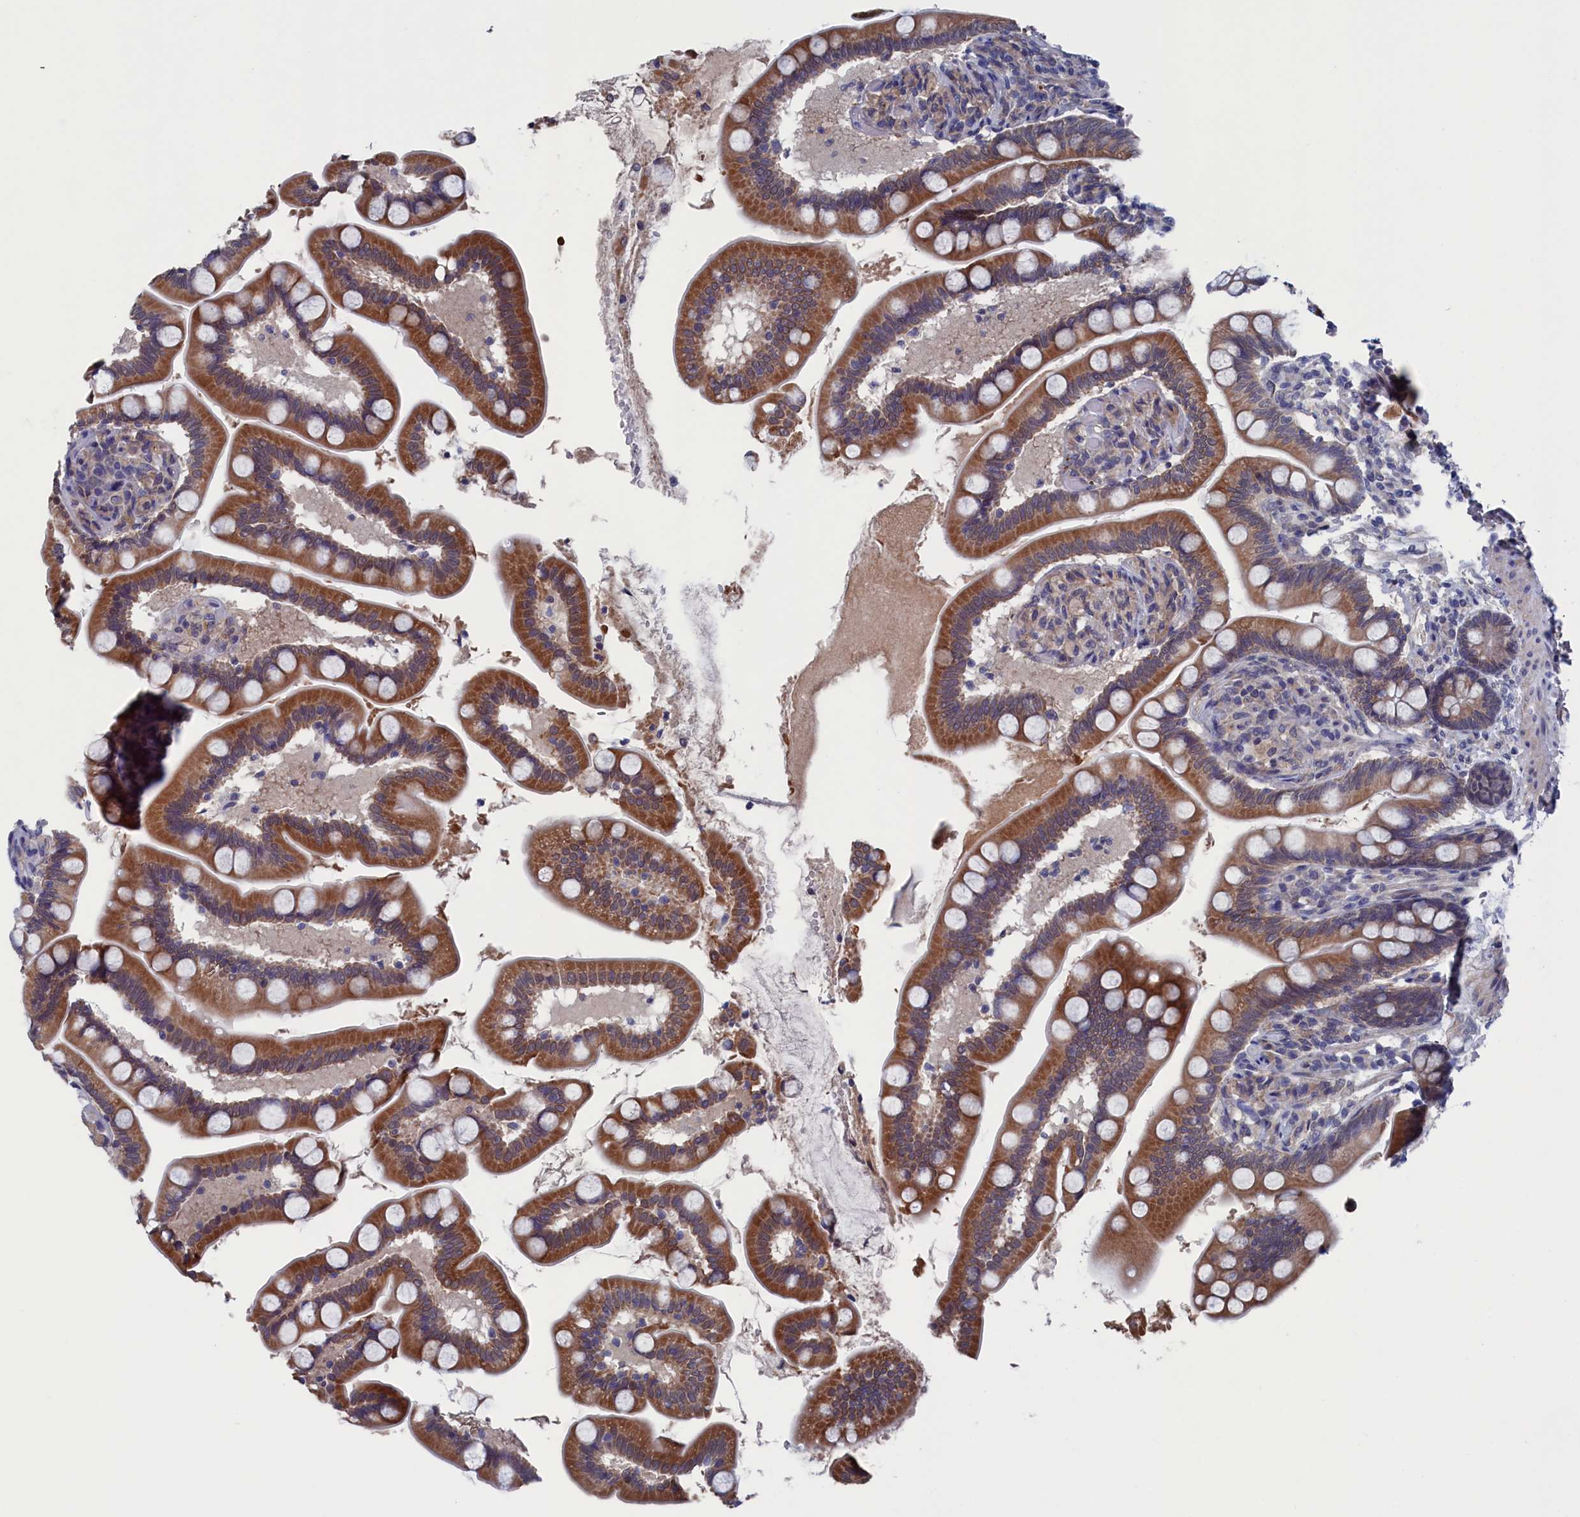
{"staining": {"intensity": "strong", "quantity": ">75%", "location": "cytoplasmic/membranous"}, "tissue": "small intestine", "cell_type": "Glandular cells", "image_type": "normal", "snomed": [{"axis": "morphology", "description": "Normal tissue, NOS"}, {"axis": "topography", "description": "Small intestine"}], "caption": "Protein staining reveals strong cytoplasmic/membranous staining in approximately >75% of glandular cells in unremarkable small intestine.", "gene": "SPATA13", "patient": {"sex": "female", "age": 64}}